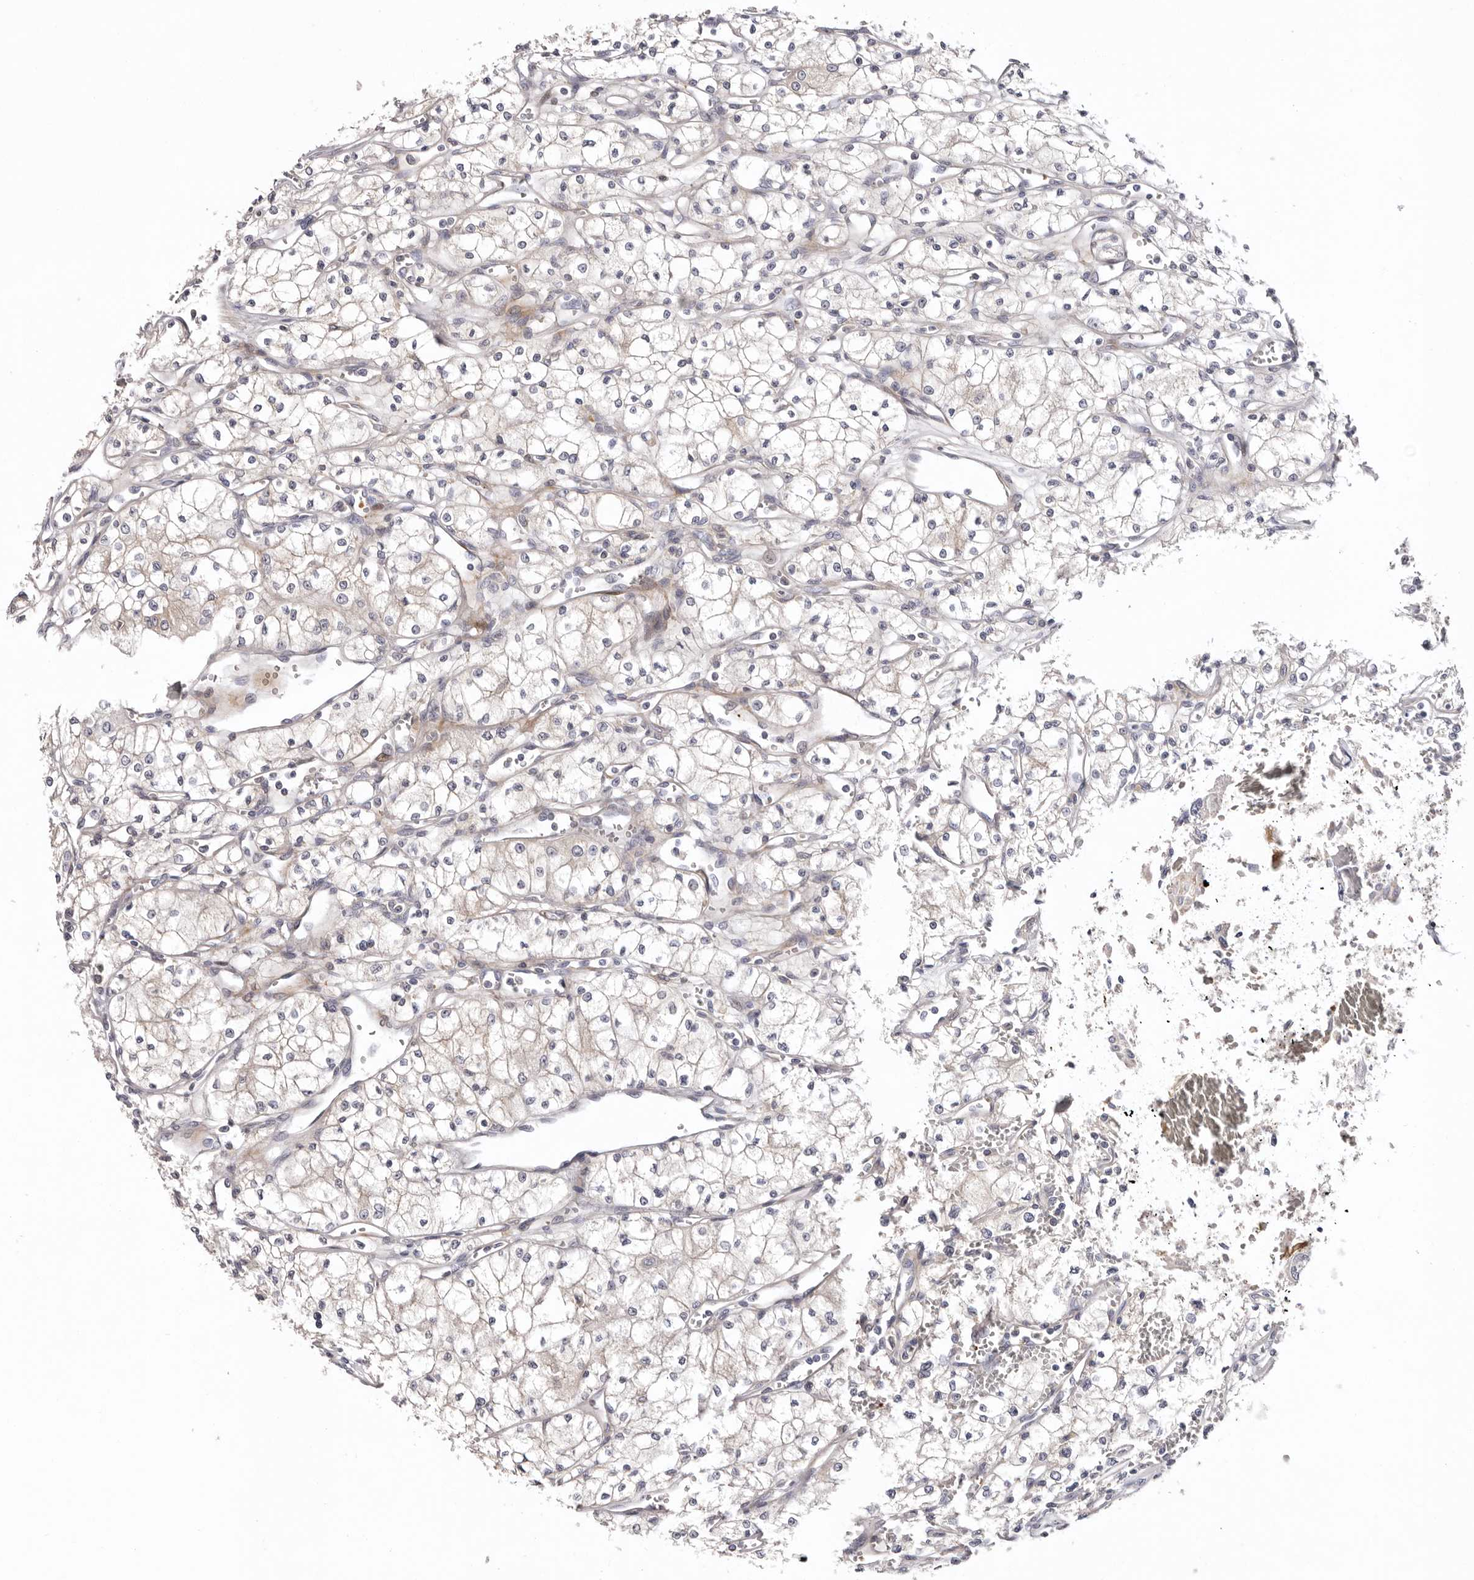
{"staining": {"intensity": "weak", "quantity": "<25%", "location": "cytoplasmic/membranous"}, "tissue": "renal cancer", "cell_type": "Tumor cells", "image_type": "cancer", "snomed": [{"axis": "morphology", "description": "Adenocarcinoma, NOS"}, {"axis": "topography", "description": "Kidney"}], "caption": "Immunohistochemistry micrograph of neoplastic tissue: renal cancer (adenocarcinoma) stained with DAB displays no significant protein staining in tumor cells.", "gene": "LMLN", "patient": {"sex": "male", "age": 59}}